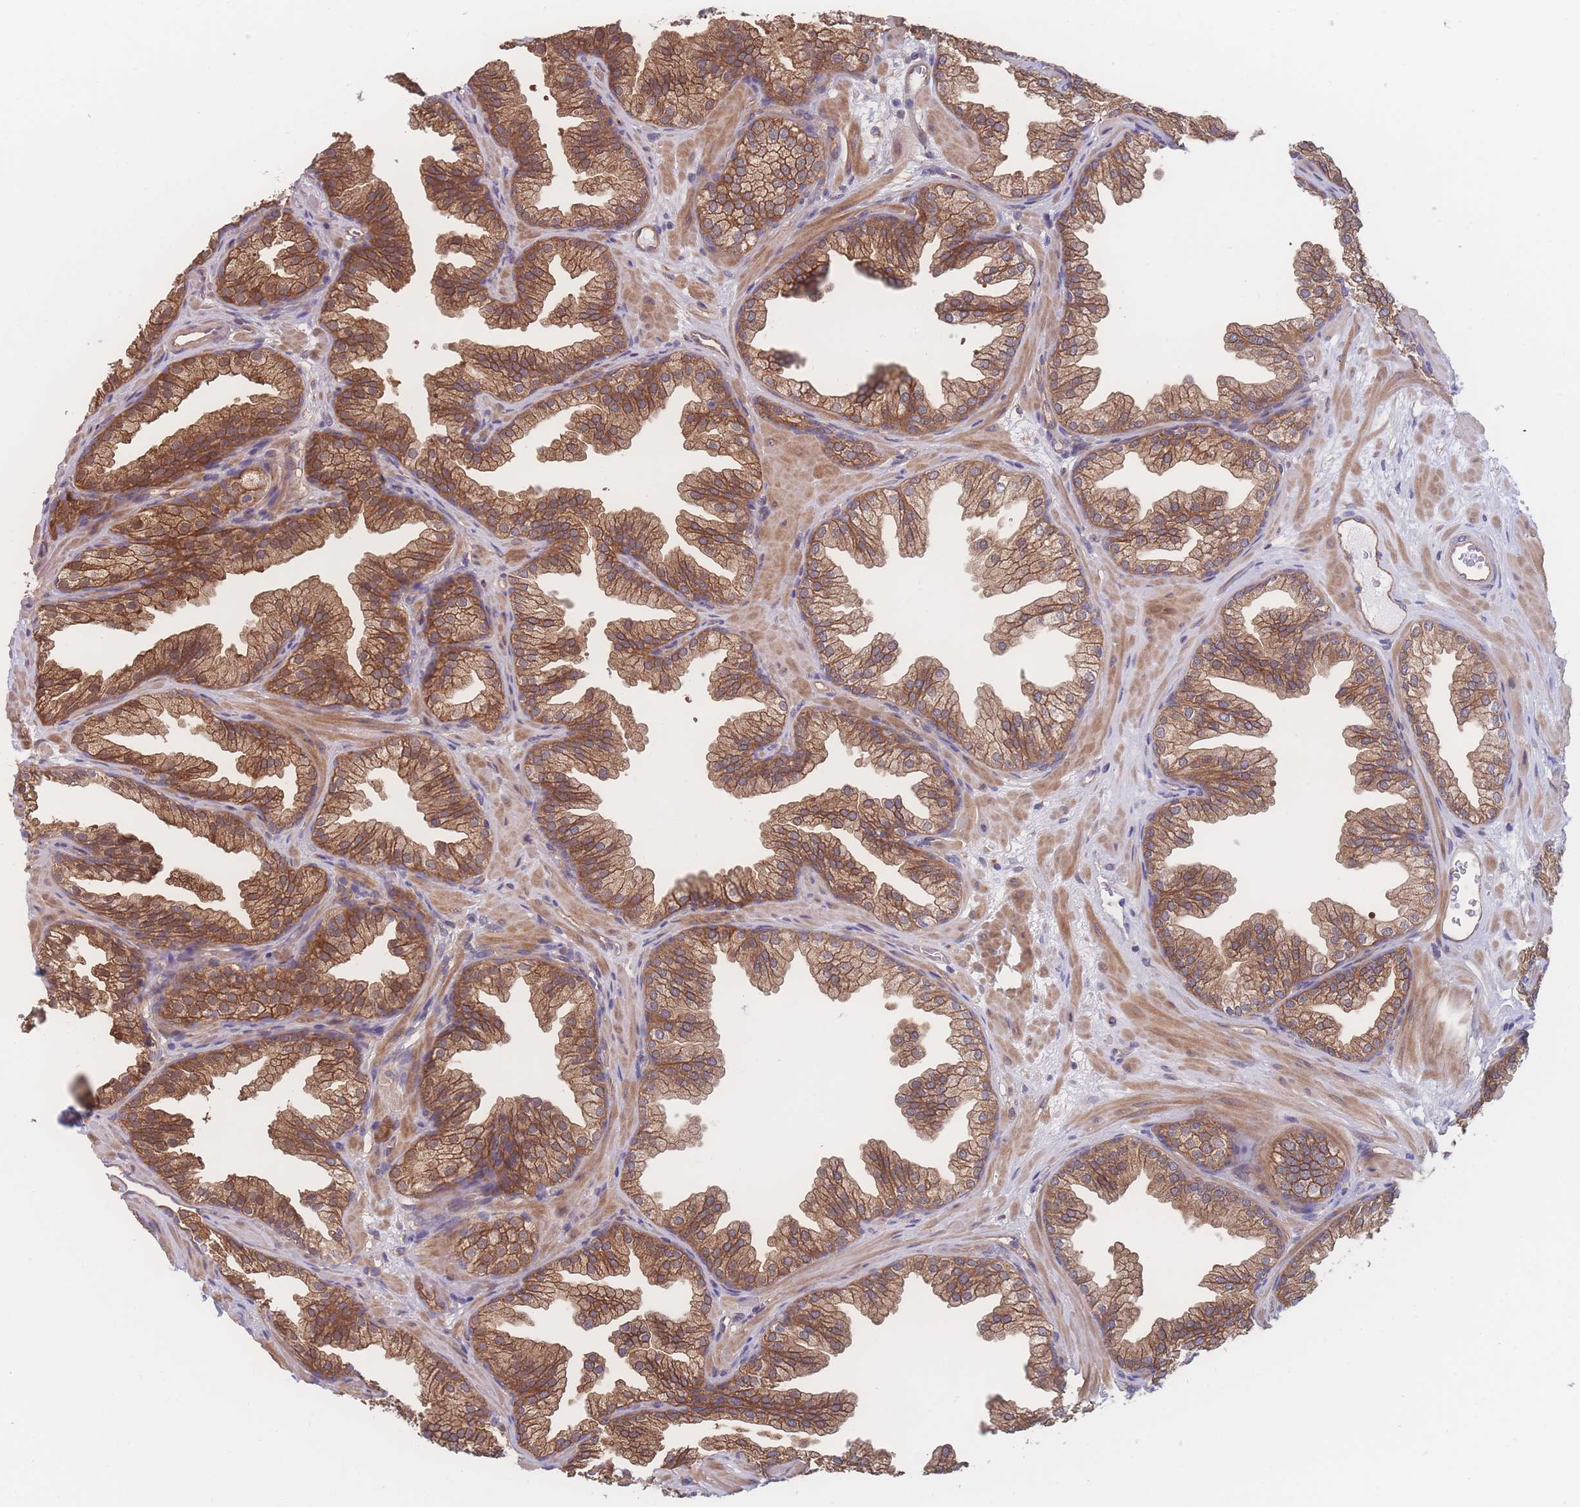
{"staining": {"intensity": "strong", "quantity": ">75%", "location": "cytoplasmic/membranous"}, "tissue": "prostate", "cell_type": "Glandular cells", "image_type": "normal", "snomed": [{"axis": "morphology", "description": "Normal tissue, NOS"}, {"axis": "topography", "description": "Prostate"}], "caption": "Glandular cells reveal high levels of strong cytoplasmic/membranous staining in approximately >75% of cells in normal human prostate.", "gene": "CFAP97", "patient": {"sex": "male", "age": 37}}